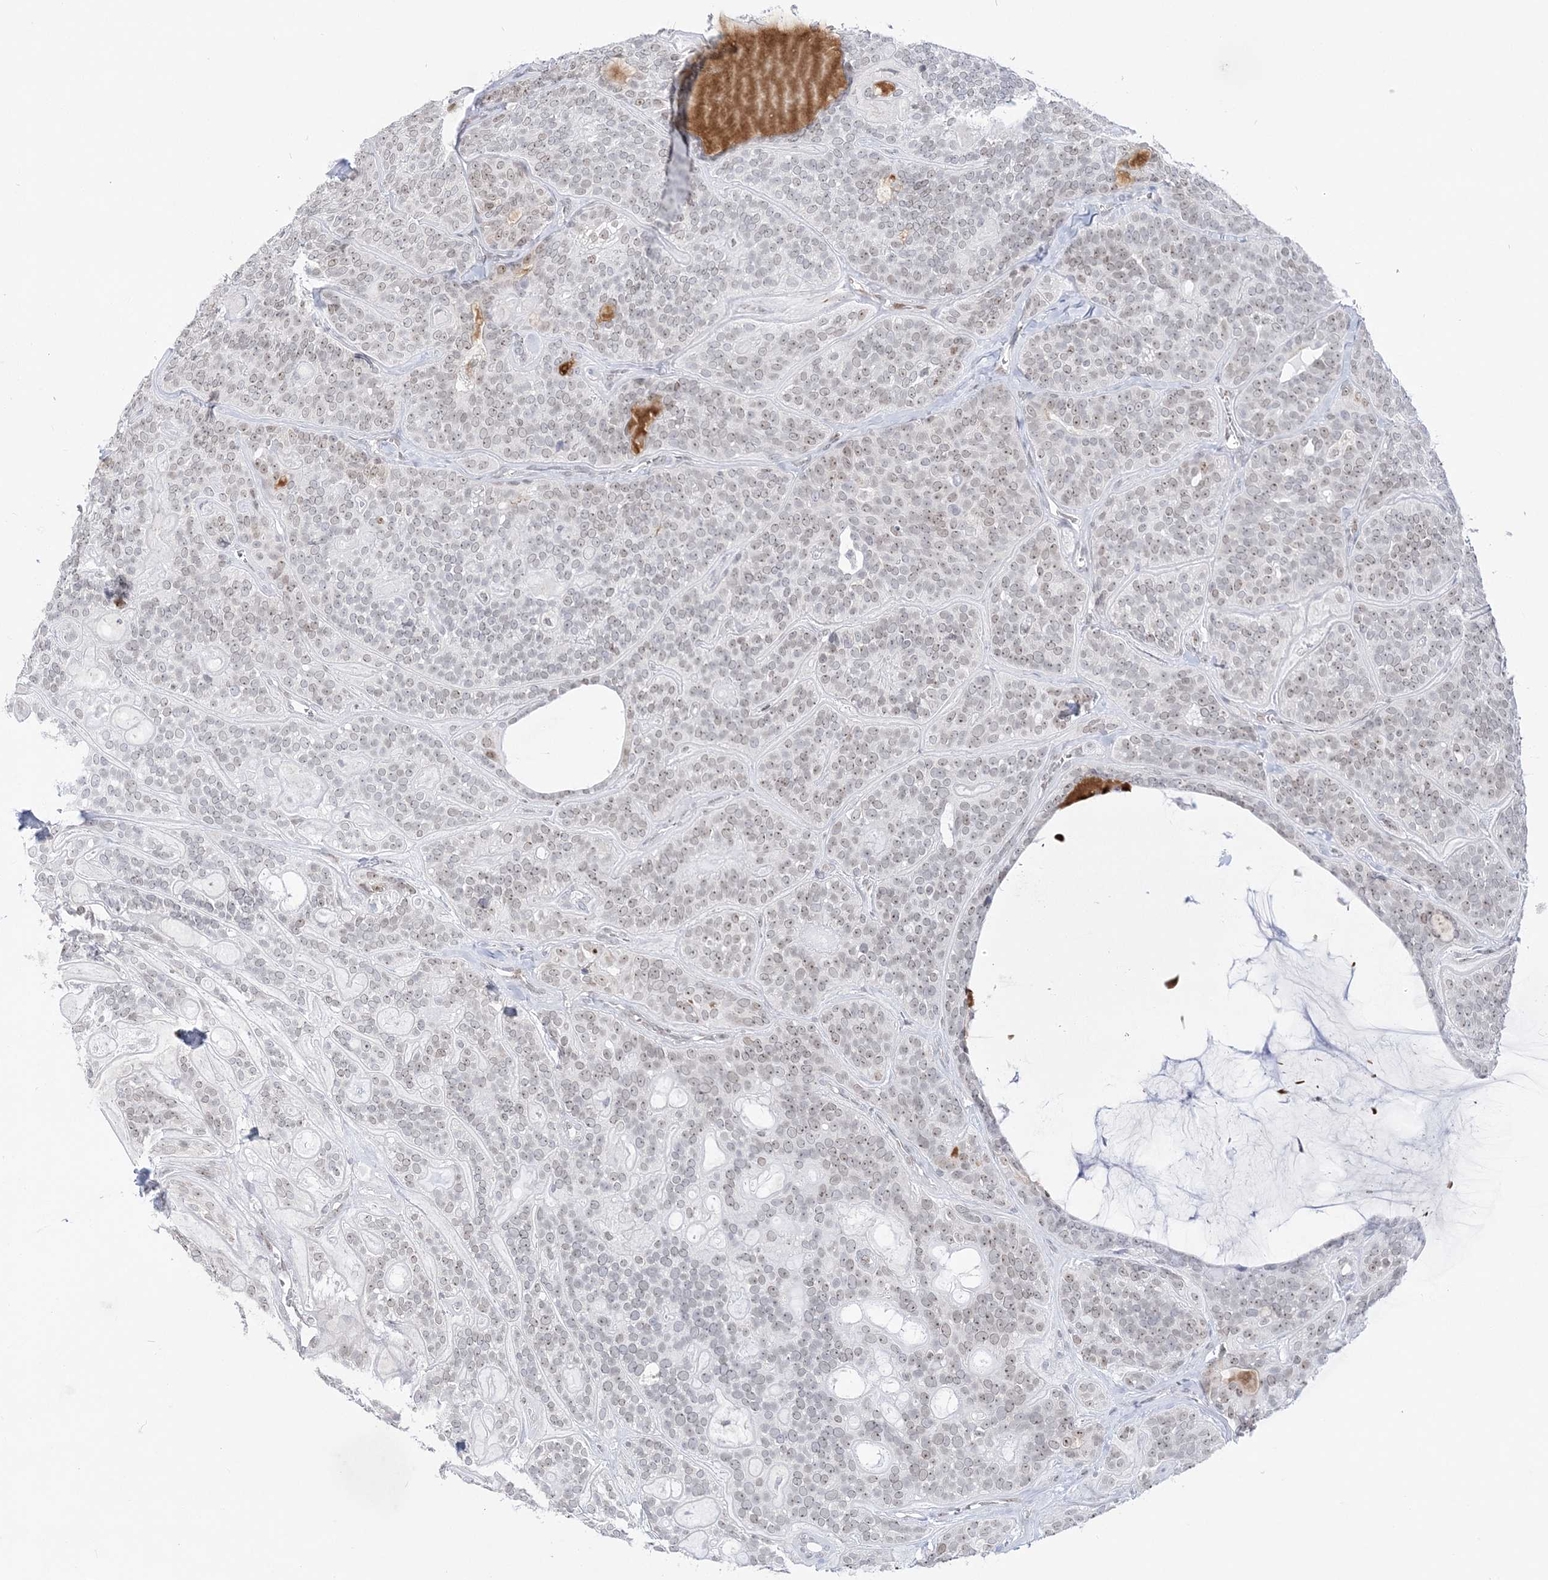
{"staining": {"intensity": "weak", "quantity": "25%-75%", "location": "nuclear"}, "tissue": "head and neck cancer", "cell_type": "Tumor cells", "image_type": "cancer", "snomed": [{"axis": "morphology", "description": "Adenocarcinoma, NOS"}, {"axis": "topography", "description": "Head-Neck"}], "caption": "Immunohistochemical staining of human head and neck cancer displays low levels of weak nuclear positivity in about 25%-75% of tumor cells.", "gene": "DDX21", "patient": {"sex": "male", "age": 66}}